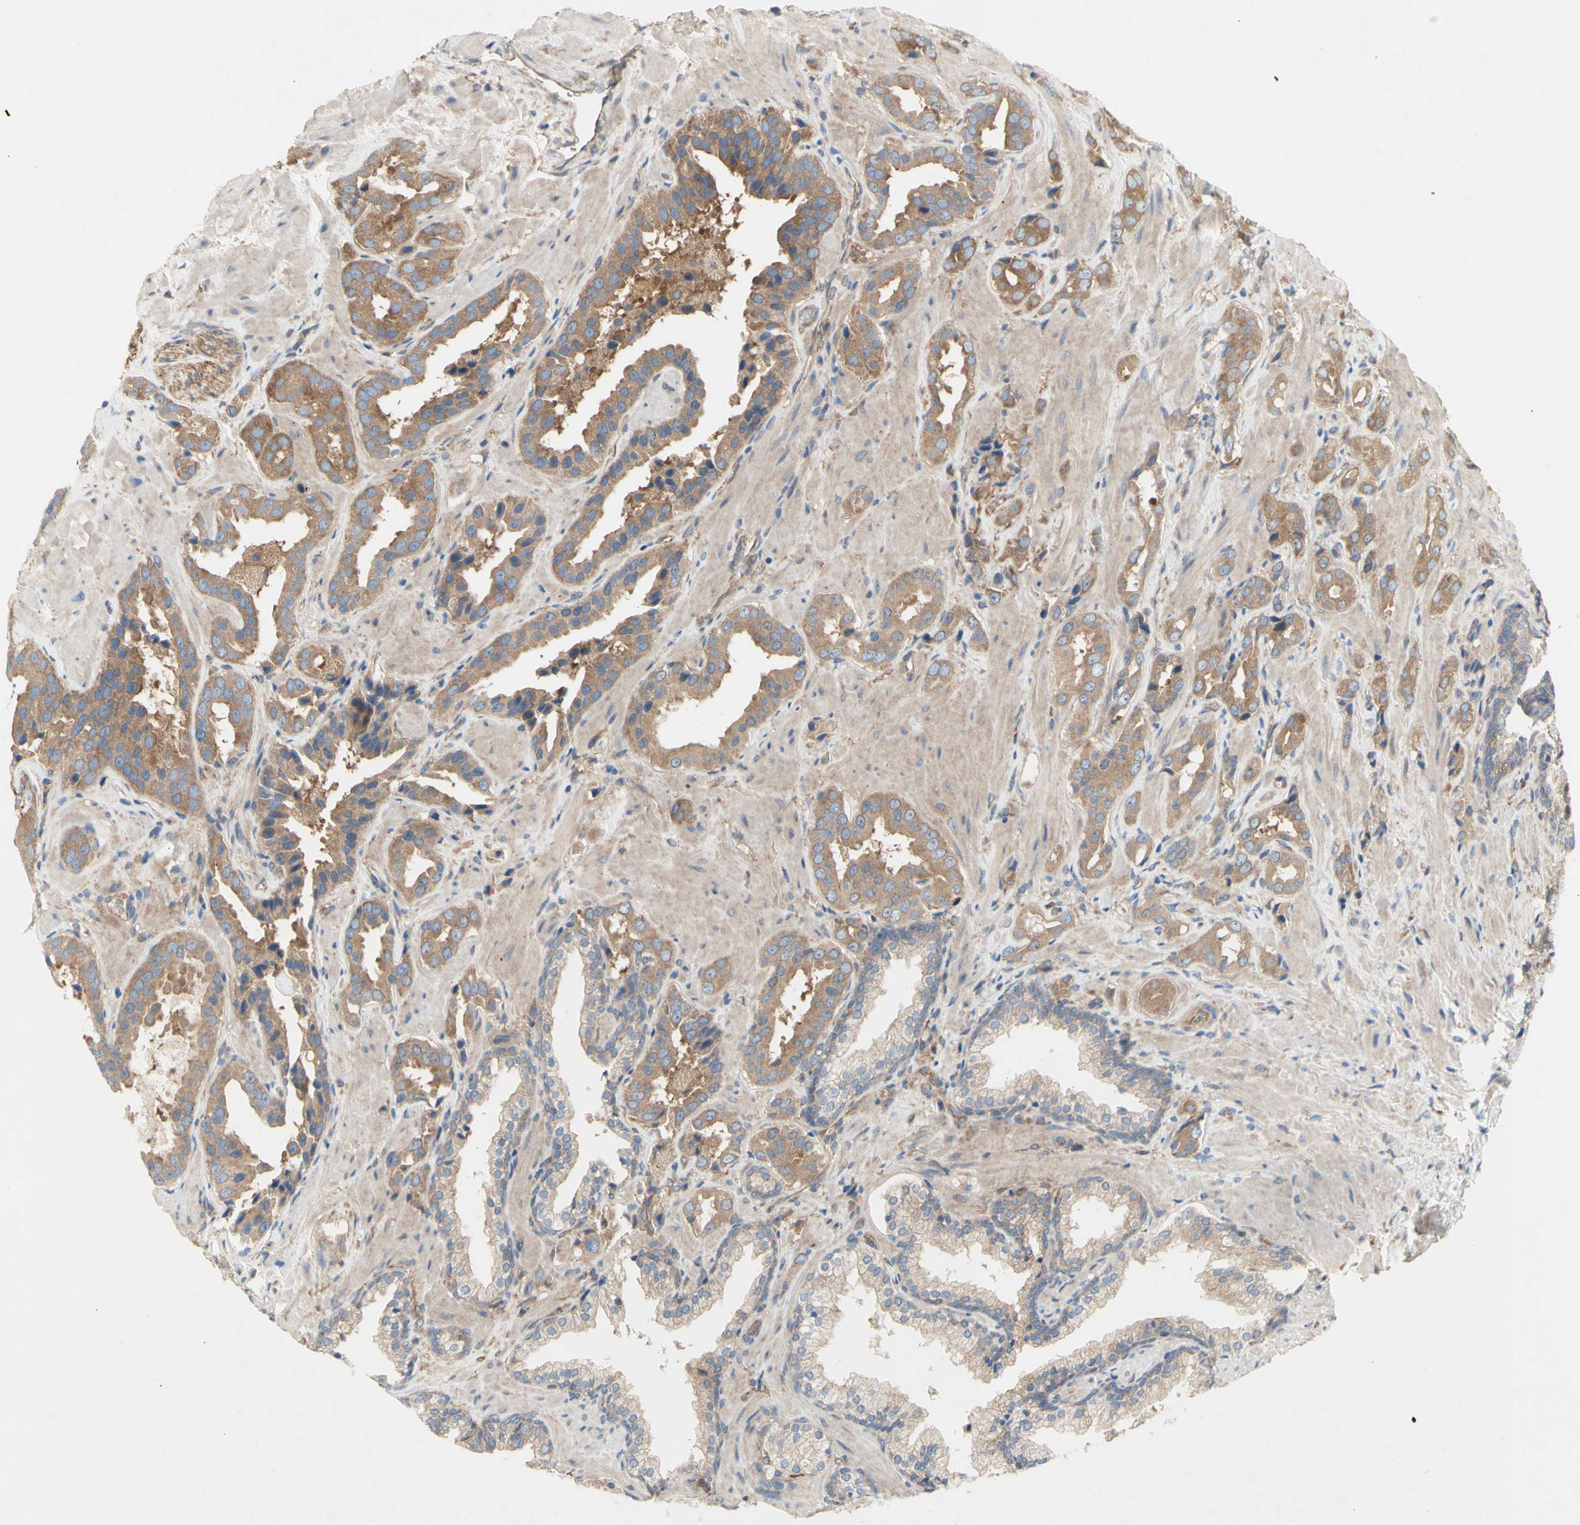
{"staining": {"intensity": "moderate", "quantity": ">75%", "location": "cytoplasmic/membranous"}, "tissue": "prostate cancer", "cell_type": "Tumor cells", "image_type": "cancer", "snomed": [{"axis": "morphology", "description": "Adenocarcinoma, High grade"}, {"axis": "topography", "description": "Prostate"}], "caption": "Prostate cancer (high-grade adenocarcinoma) stained with immunohistochemistry displays moderate cytoplasmic/membranous positivity in approximately >75% of tumor cells.", "gene": "KLC1", "patient": {"sex": "male", "age": 64}}